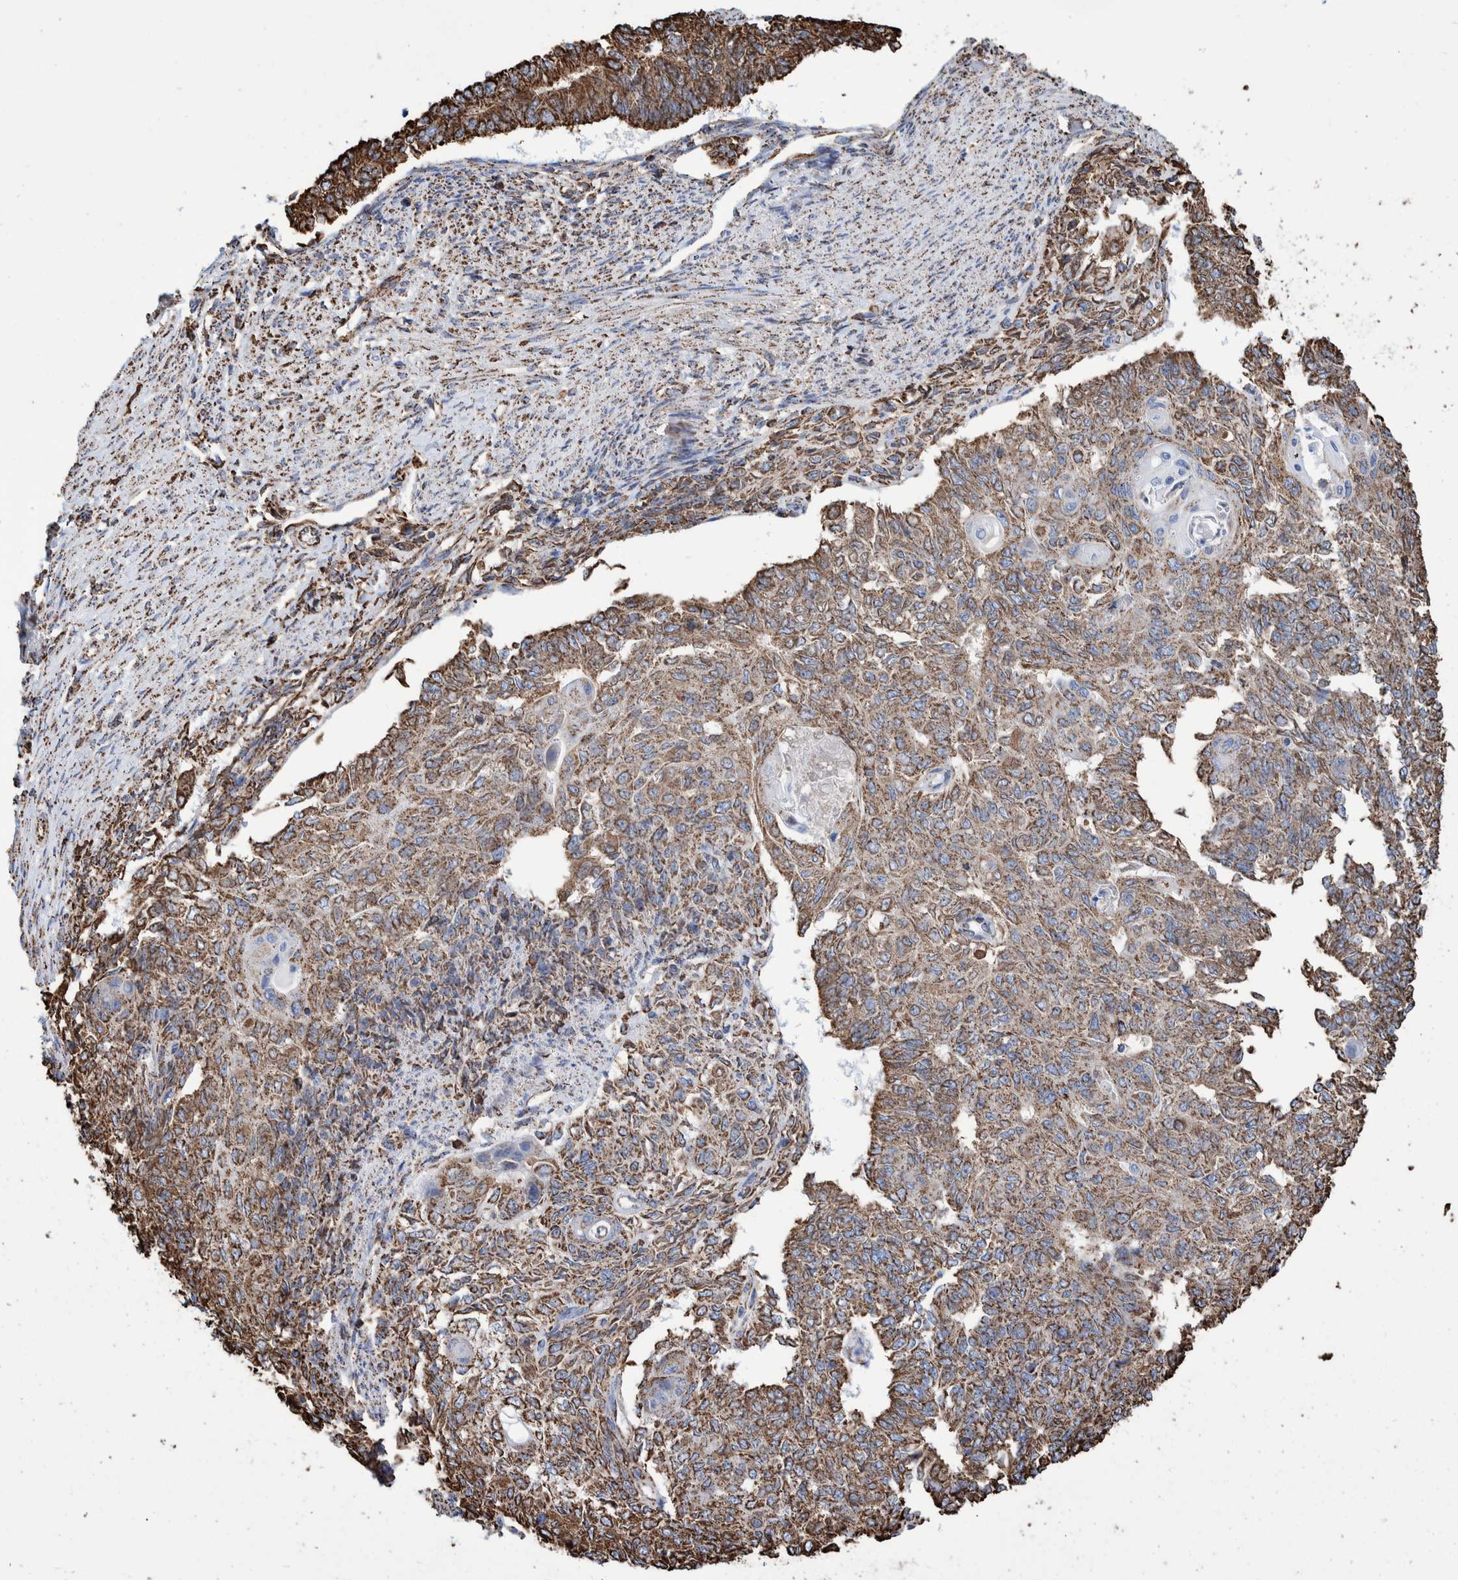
{"staining": {"intensity": "moderate", "quantity": ">75%", "location": "cytoplasmic/membranous"}, "tissue": "endometrial cancer", "cell_type": "Tumor cells", "image_type": "cancer", "snomed": [{"axis": "morphology", "description": "Adenocarcinoma, NOS"}, {"axis": "topography", "description": "Endometrium"}], "caption": "An image of endometrial cancer stained for a protein shows moderate cytoplasmic/membranous brown staining in tumor cells. (Stains: DAB in brown, nuclei in blue, Microscopy: brightfield microscopy at high magnification).", "gene": "VPS26C", "patient": {"sex": "female", "age": 32}}